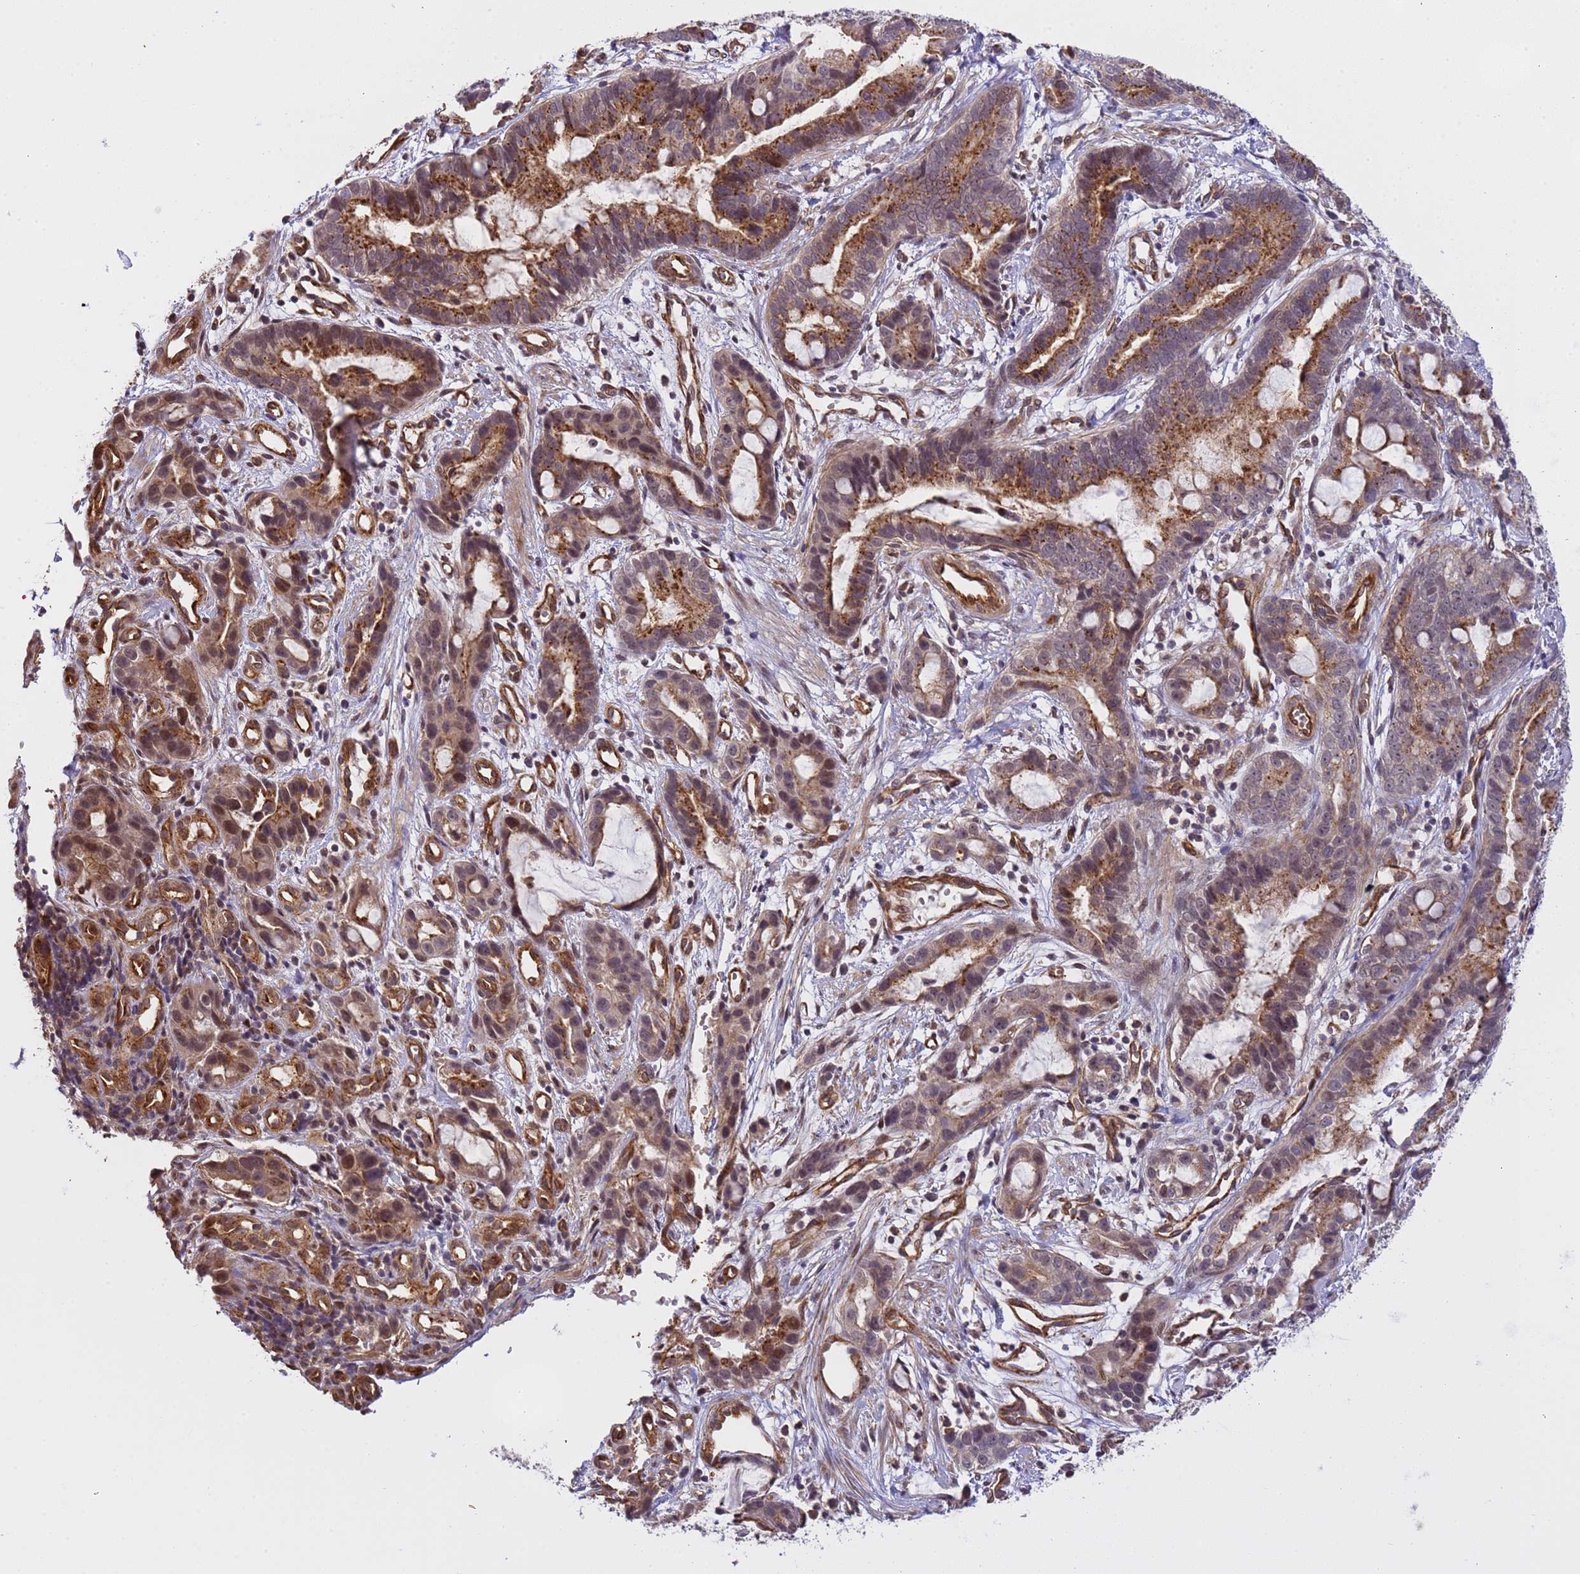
{"staining": {"intensity": "moderate", "quantity": "25%-75%", "location": "cytoplasmic/membranous,nuclear"}, "tissue": "stomach cancer", "cell_type": "Tumor cells", "image_type": "cancer", "snomed": [{"axis": "morphology", "description": "Adenocarcinoma, NOS"}, {"axis": "topography", "description": "Stomach"}], "caption": "Immunohistochemical staining of human adenocarcinoma (stomach) shows medium levels of moderate cytoplasmic/membranous and nuclear positivity in approximately 25%-75% of tumor cells.", "gene": "EMC2", "patient": {"sex": "male", "age": 55}}